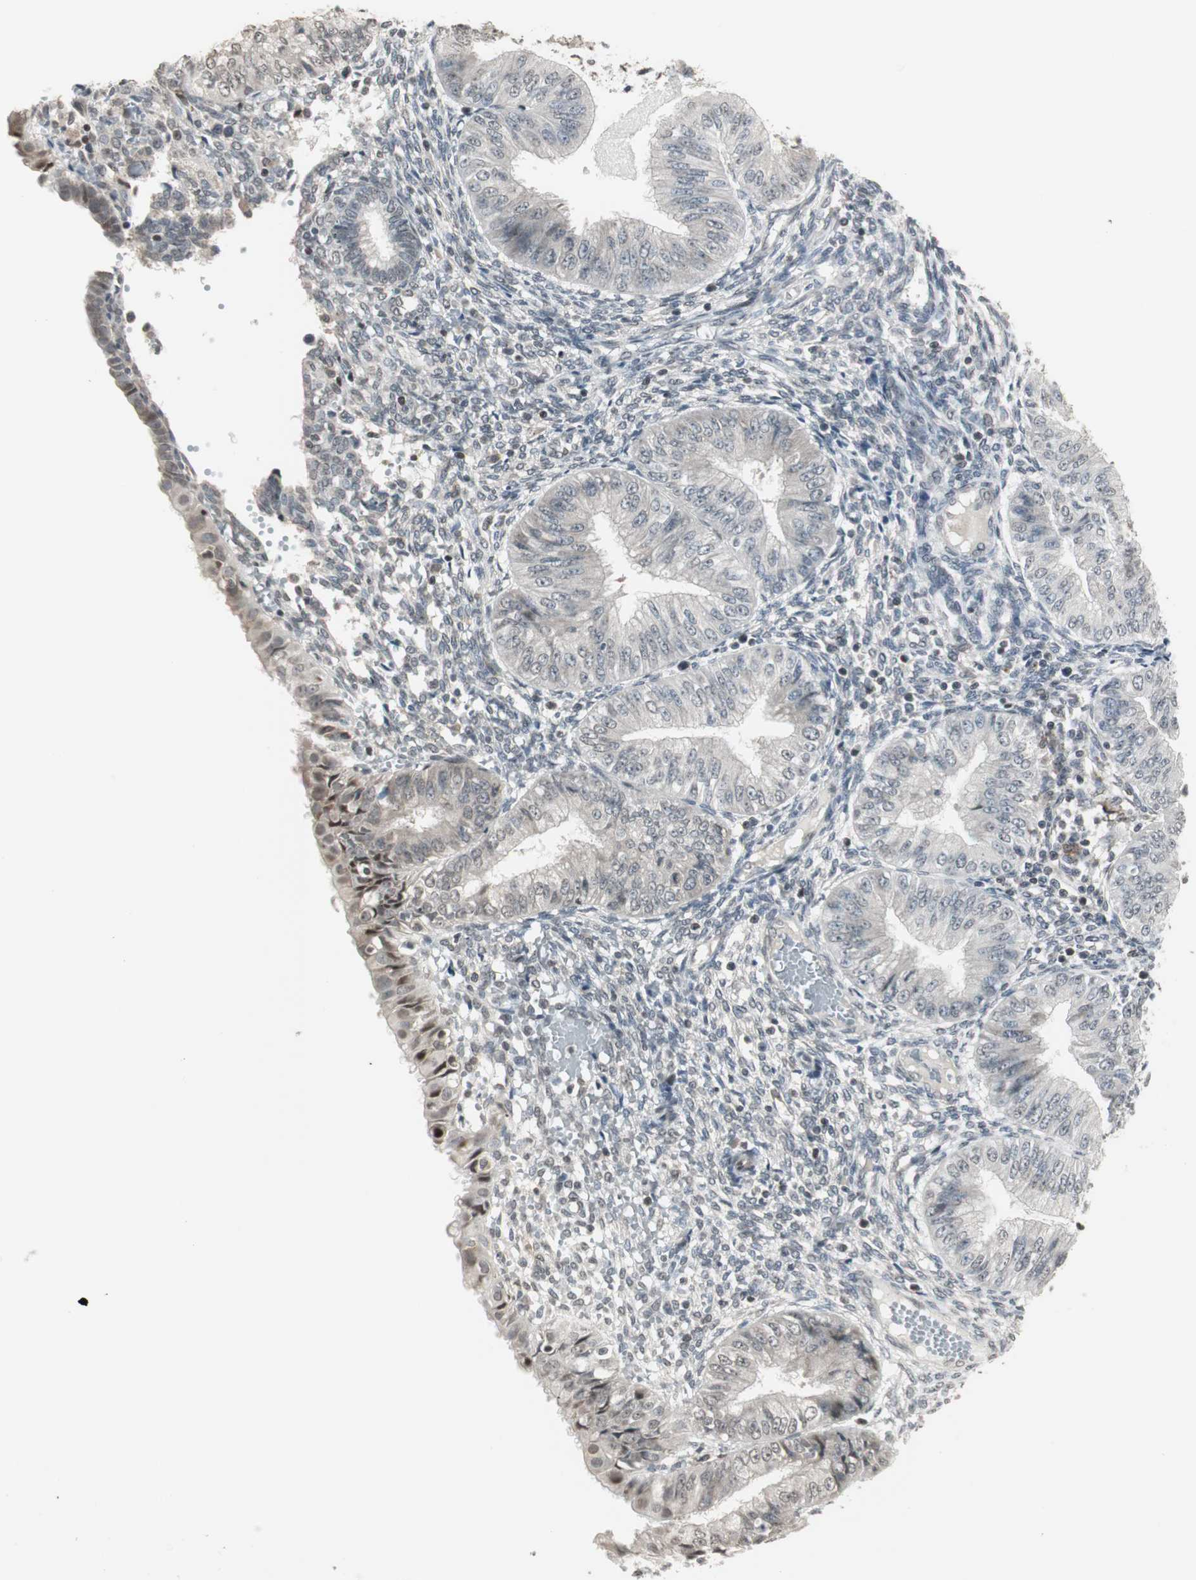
{"staining": {"intensity": "negative", "quantity": "none", "location": "none"}, "tissue": "endometrial cancer", "cell_type": "Tumor cells", "image_type": "cancer", "snomed": [{"axis": "morphology", "description": "Normal tissue, NOS"}, {"axis": "morphology", "description": "Adenocarcinoma, NOS"}, {"axis": "topography", "description": "Endometrium"}], "caption": "An immunohistochemistry (IHC) photomicrograph of adenocarcinoma (endometrial) is shown. There is no staining in tumor cells of adenocarcinoma (endometrial).", "gene": "CBLC", "patient": {"sex": "female", "age": 53}}